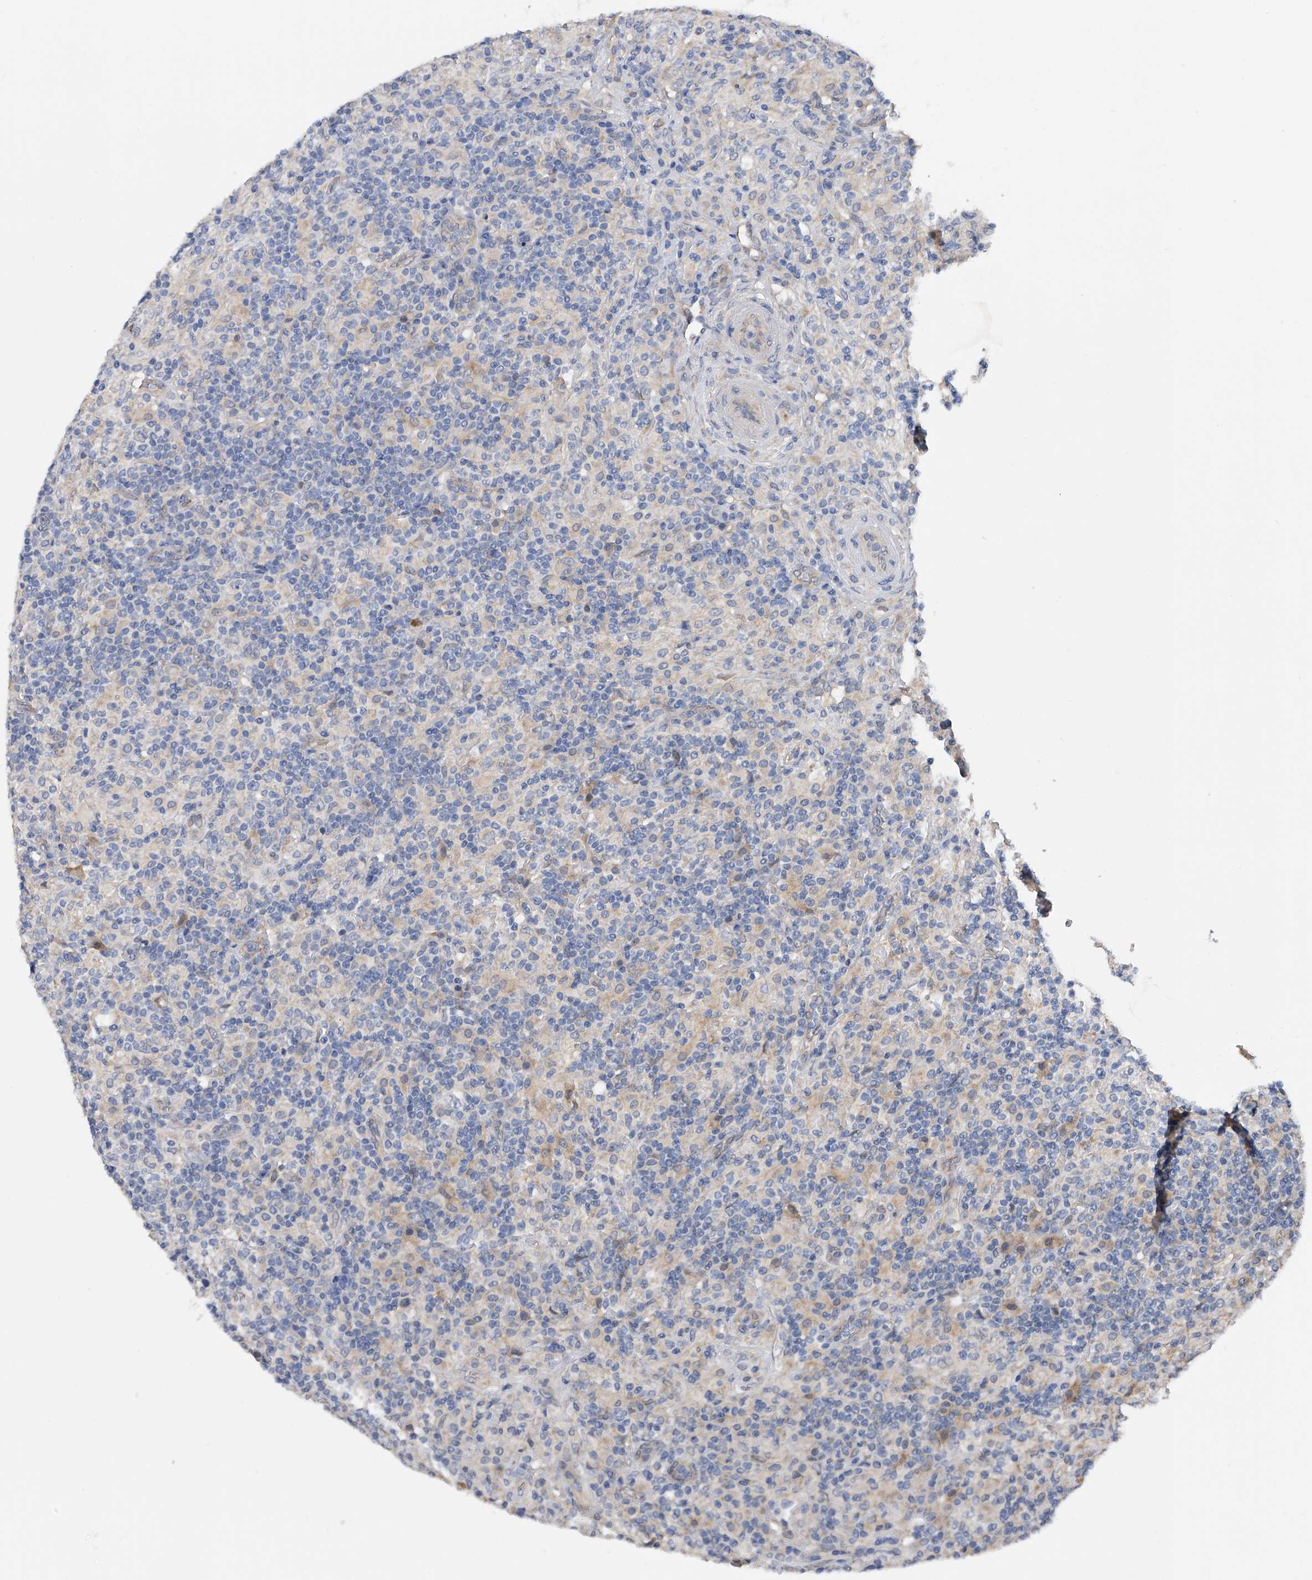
{"staining": {"intensity": "negative", "quantity": "none", "location": "none"}, "tissue": "lymphoma", "cell_type": "Tumor cells", "image_type": "cancer", "snomed": [{"axis": "morphology", "description": "Hodgkin's disease, NOS"}, {"axis": "topography", "description": "Lymph node"}], "caption": "Tumor cells show no significant protein positivity in lymphoma.", "gene": "PGM3", "patient": {"sex": "male", "age": 70}}